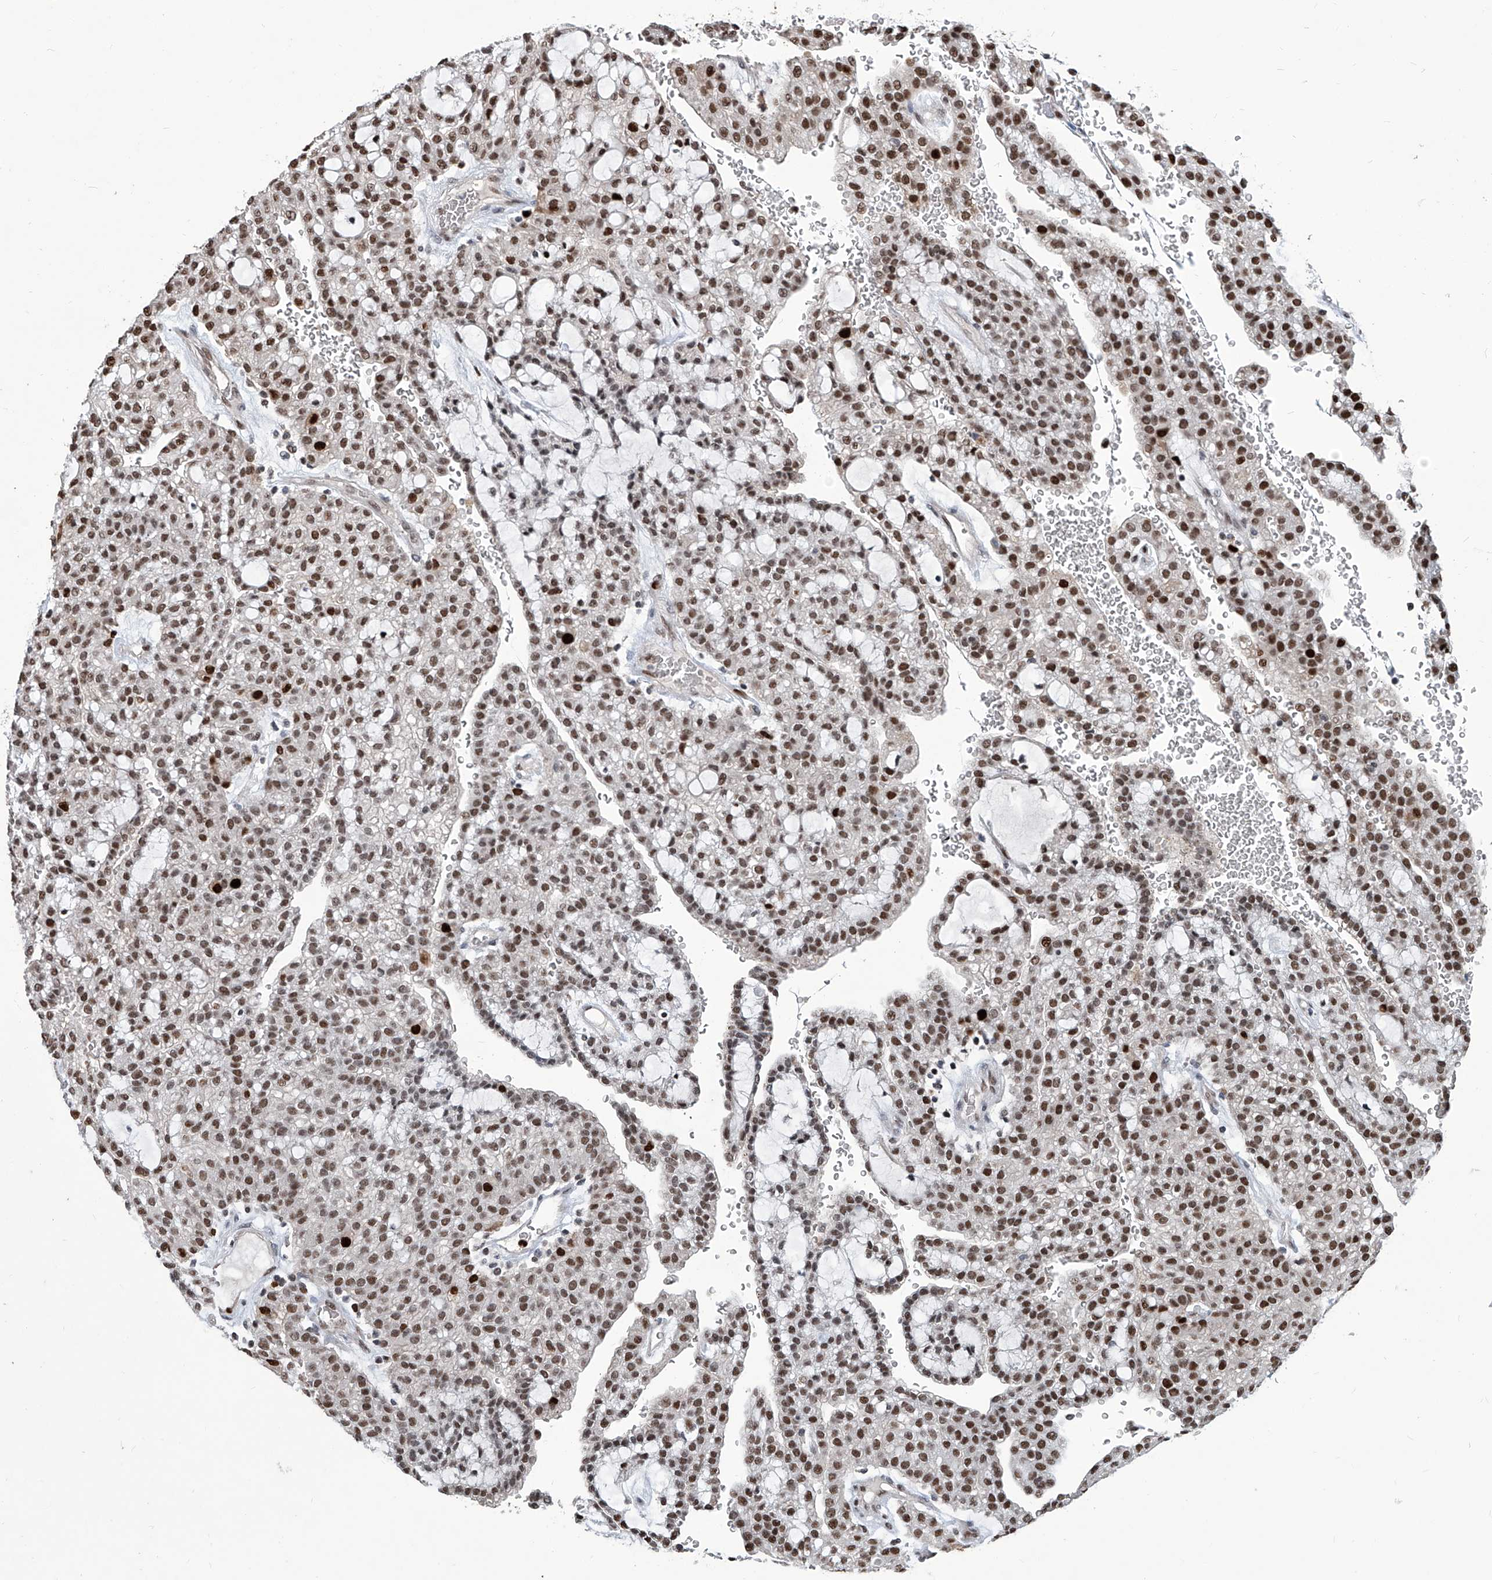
{"staining": {"intensity": "moderate", "quantity": ">75%", "location": "nuclear"}, "tissue": "renal cancer", "cell_type": "Tumor cells", "image_type": "cancer", "snomed": [{"axis": "morphology", "description": "Adenocarcinoma, NOS"}, {"axis": "topography", "description": "Kidney"}], "caption": "About >75% of tumor cells in human adenocarcinoma (renal) display moderate nuclear protein staining as visualized by brown immunohistochemical staining.", "gene": "PCNA", "patient": {"sex": "male", "age": 63}}